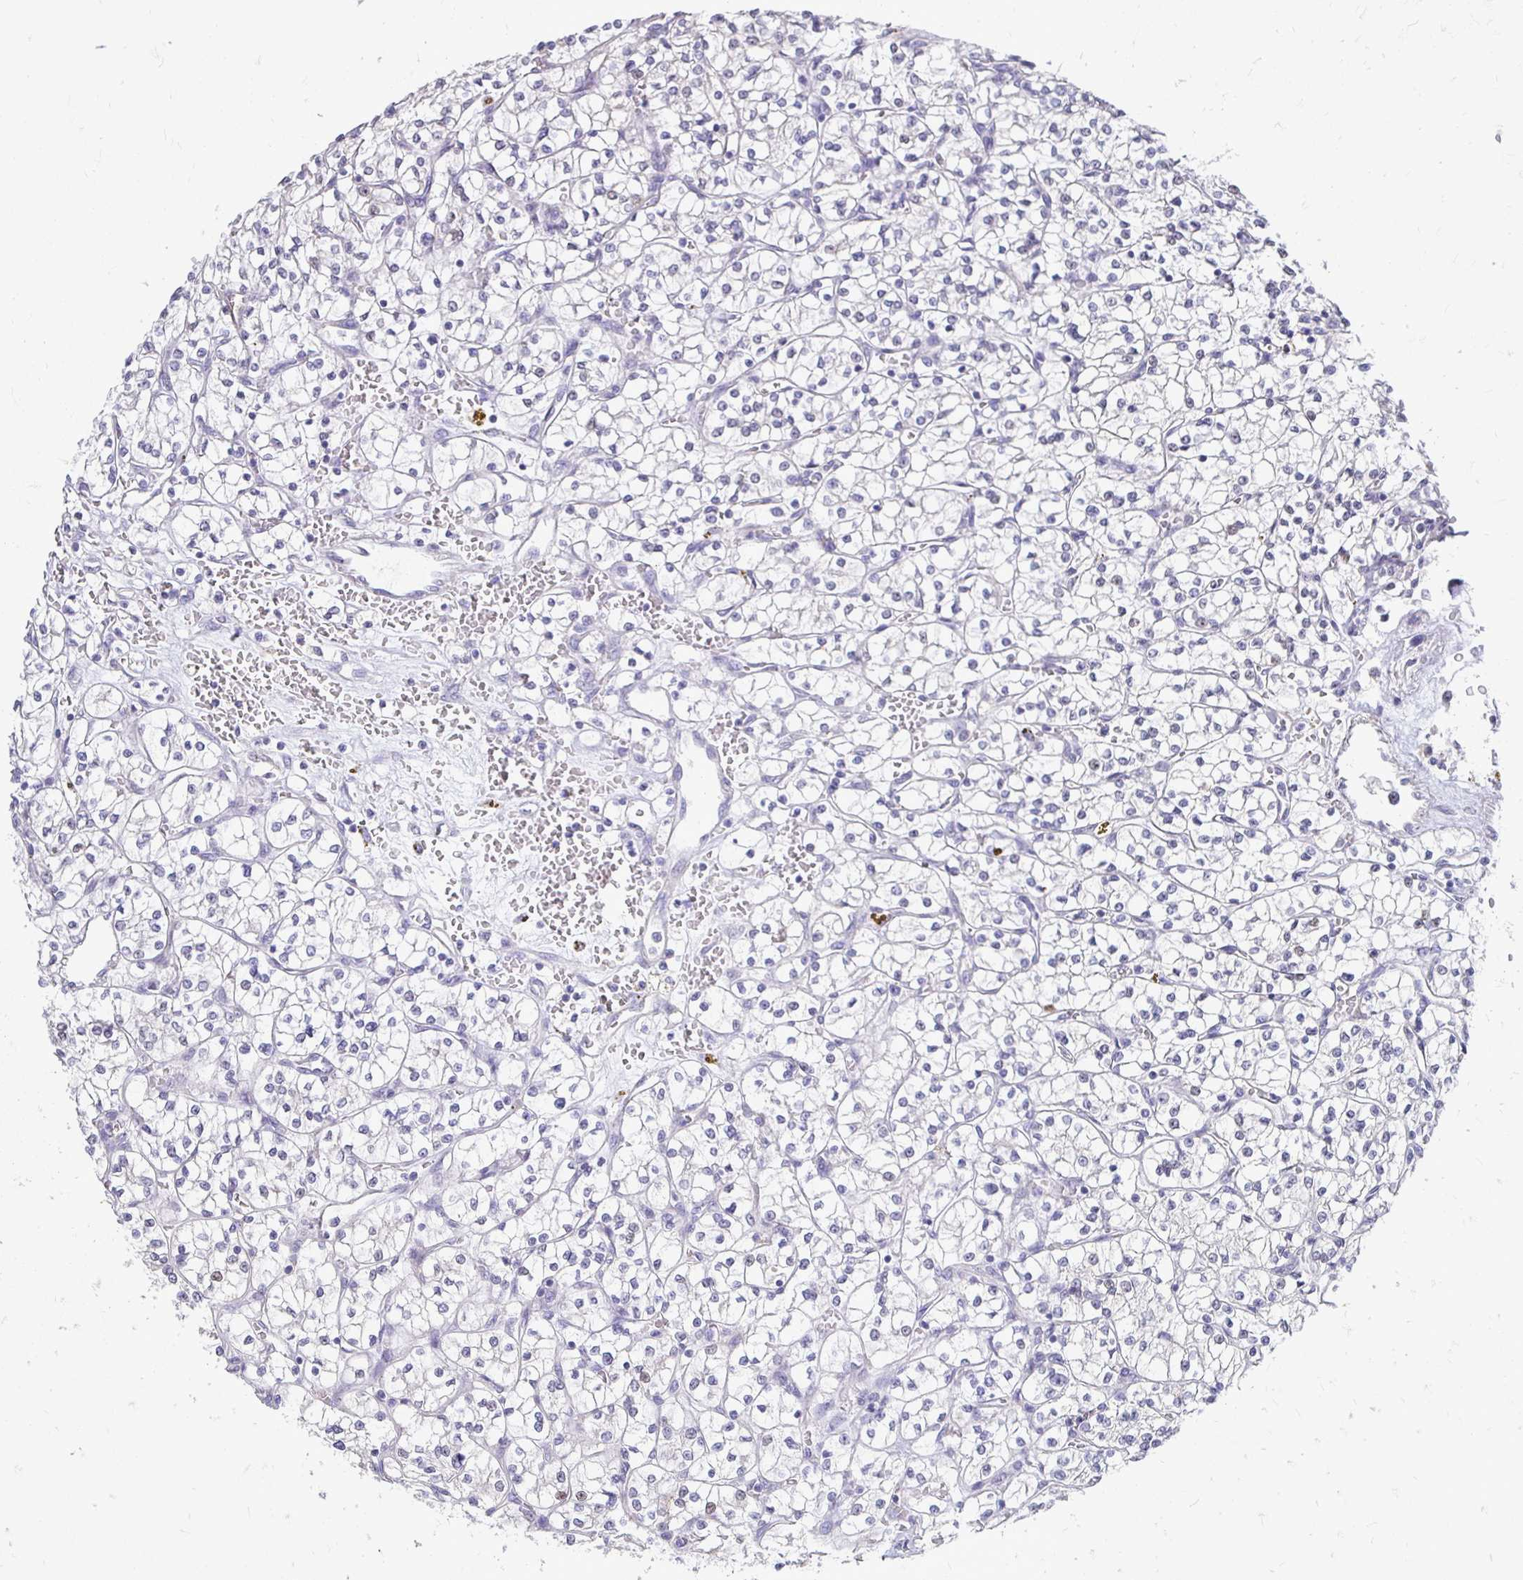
{"staining": {"intensity": "negative", "quantity": "none", "location": "none"}, "tissue": "renal cancer", "cell_type": "Tumor cells", "image_type": "cancer", "snomed": [{"axis": "morphology", "description": "Adenocarcinoma, NOS"}, {"axis": "topography", "description": "Kidney"}], "caption": "This is an immunohistochemistry (IHC) photomicrograph of human renal adenocarcinoma. There is no expression in tumor cells.", "gene": "ALPG", "patient": {"sex": "female", "age": 64}}